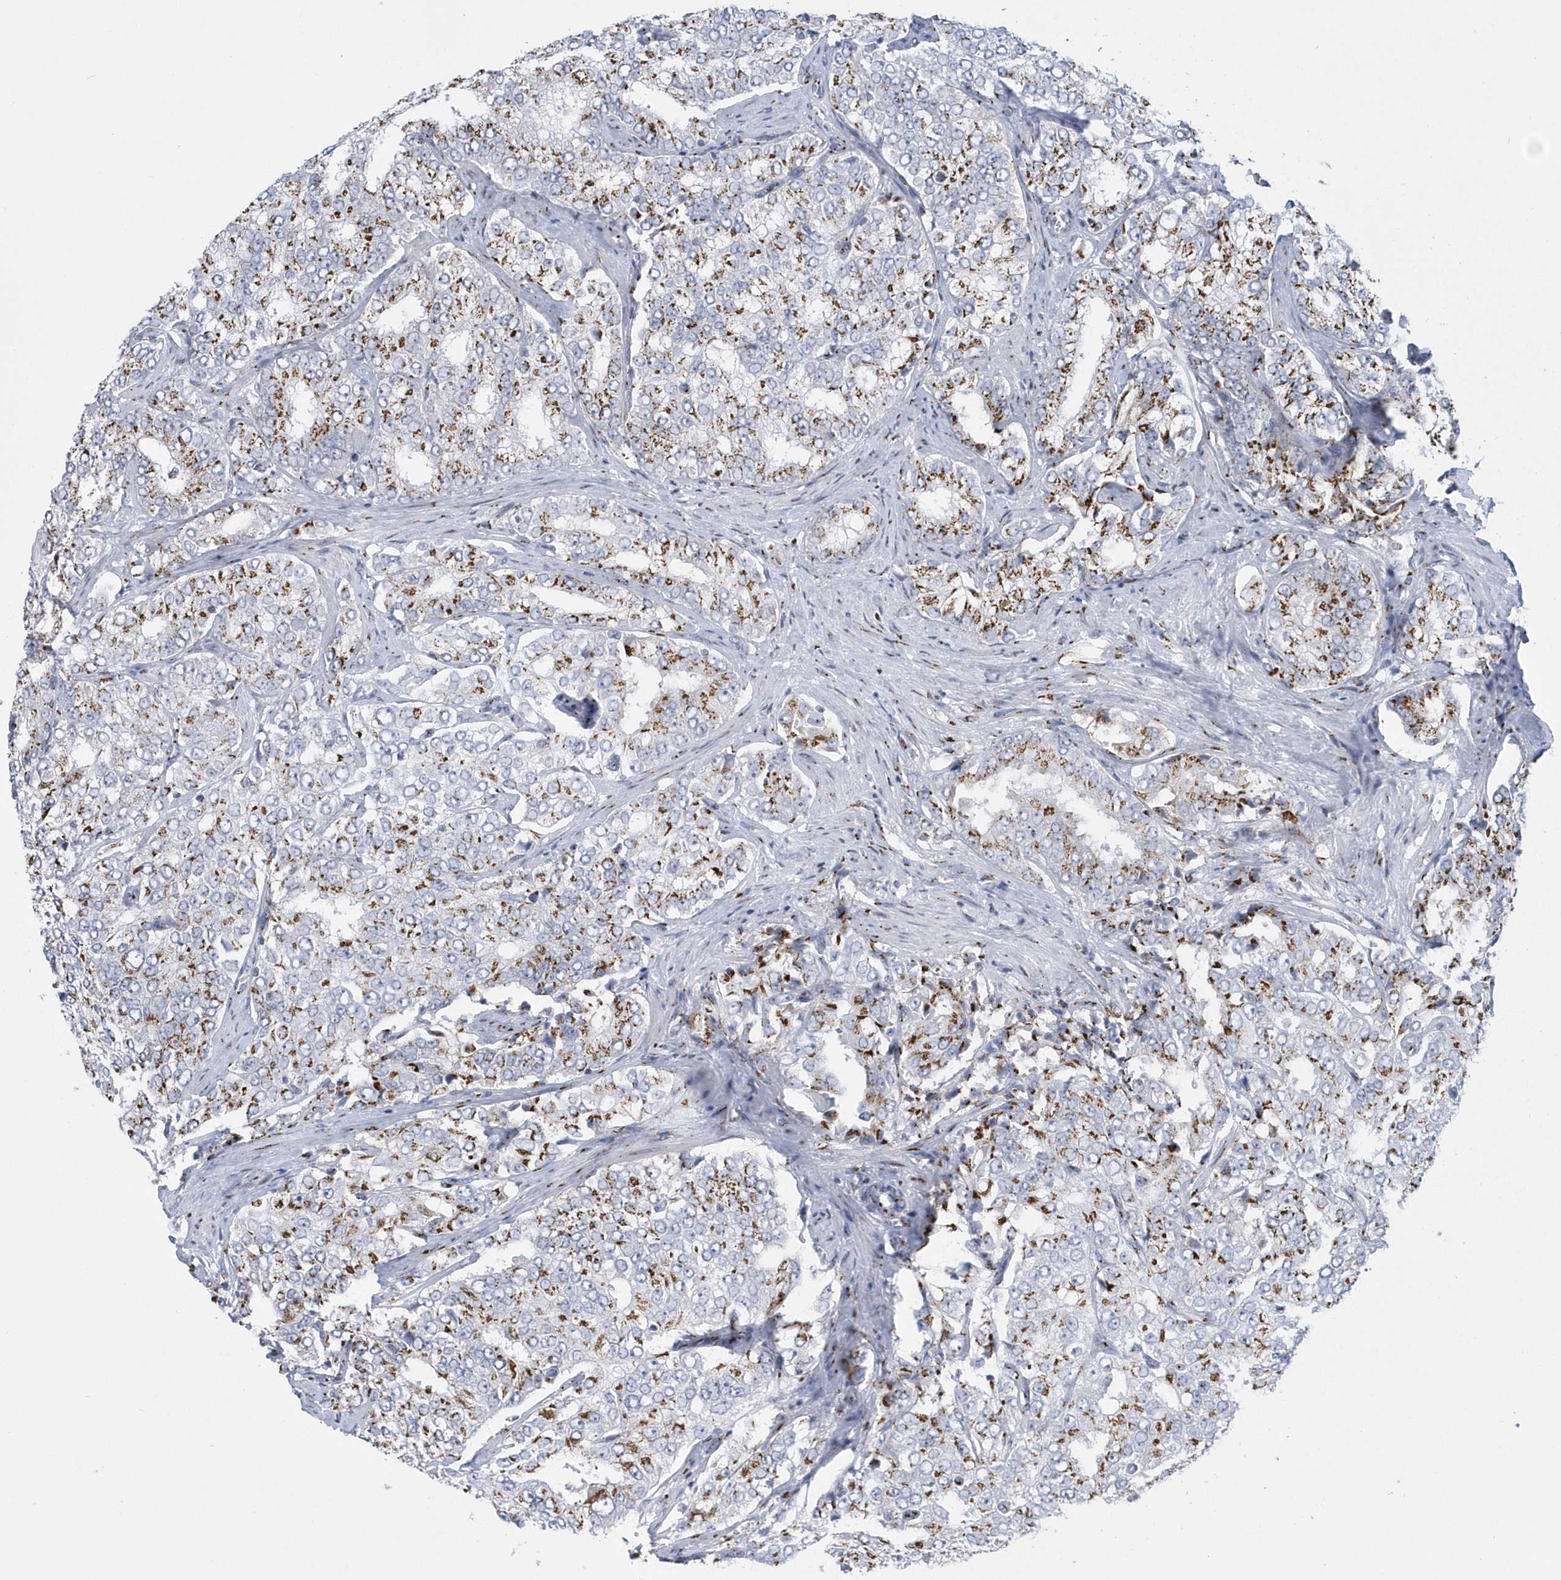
{"staining": {"intensity": "moderate", "quantity": ">75%", "location": "cytoplasmic/membranous"}, "tissue": "prostate cancer", "cell_type": "Tumor cells", "image_type": "cancer", "snomed": [{"axis": "morphology", "description": "Adenocarcinoma, High grade"}, {"axis": "topography", "description": "Prostate"}], "caption": "This is an image of immunohistochemistry staining of high-grade adenocarcinoma (prostate), which shows moderate positivity in the cytoplasmic/membranous of tumor cells.", "gene": "SLX9", "patient": {"sex": "male", "age": 58}}